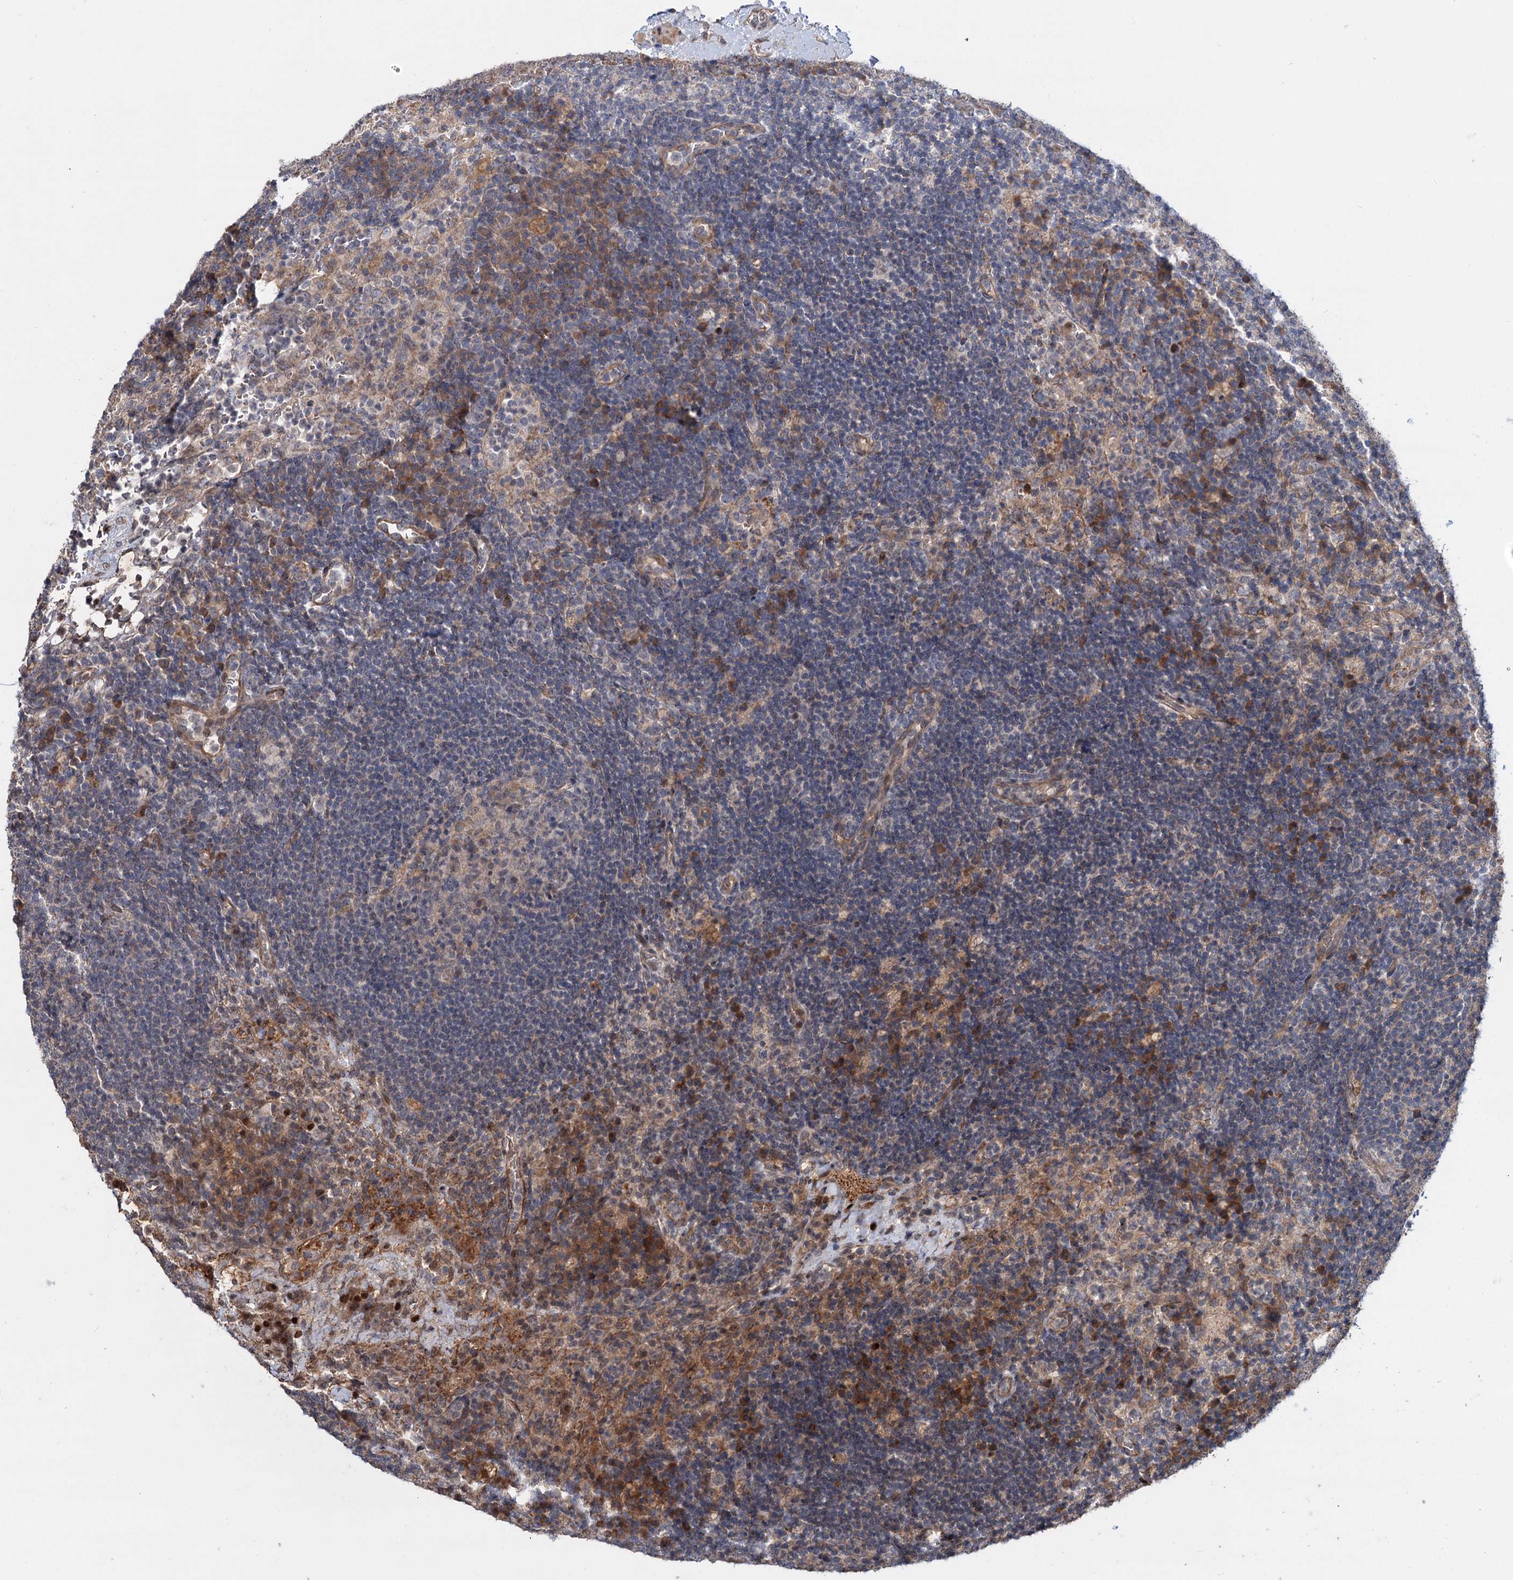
{"staining": {"intensity": "weak", "quantity": "<25%", "location": "nuclear"}, "tissue": "lymph node", "cell_type": "Germinal center cells", "image_type": "normal", "snomed": [{"axis": "morphology", "description": "Normal tissue, NOS"}, {"axis": "topography", "description": "Lymph node"}], "caption": "Immunohistochemical staining of benign lymph node displays no significant expression in germinal center cells.", "gene": "PTDSS2", "patient": {"sex": "female", "age": 70}}